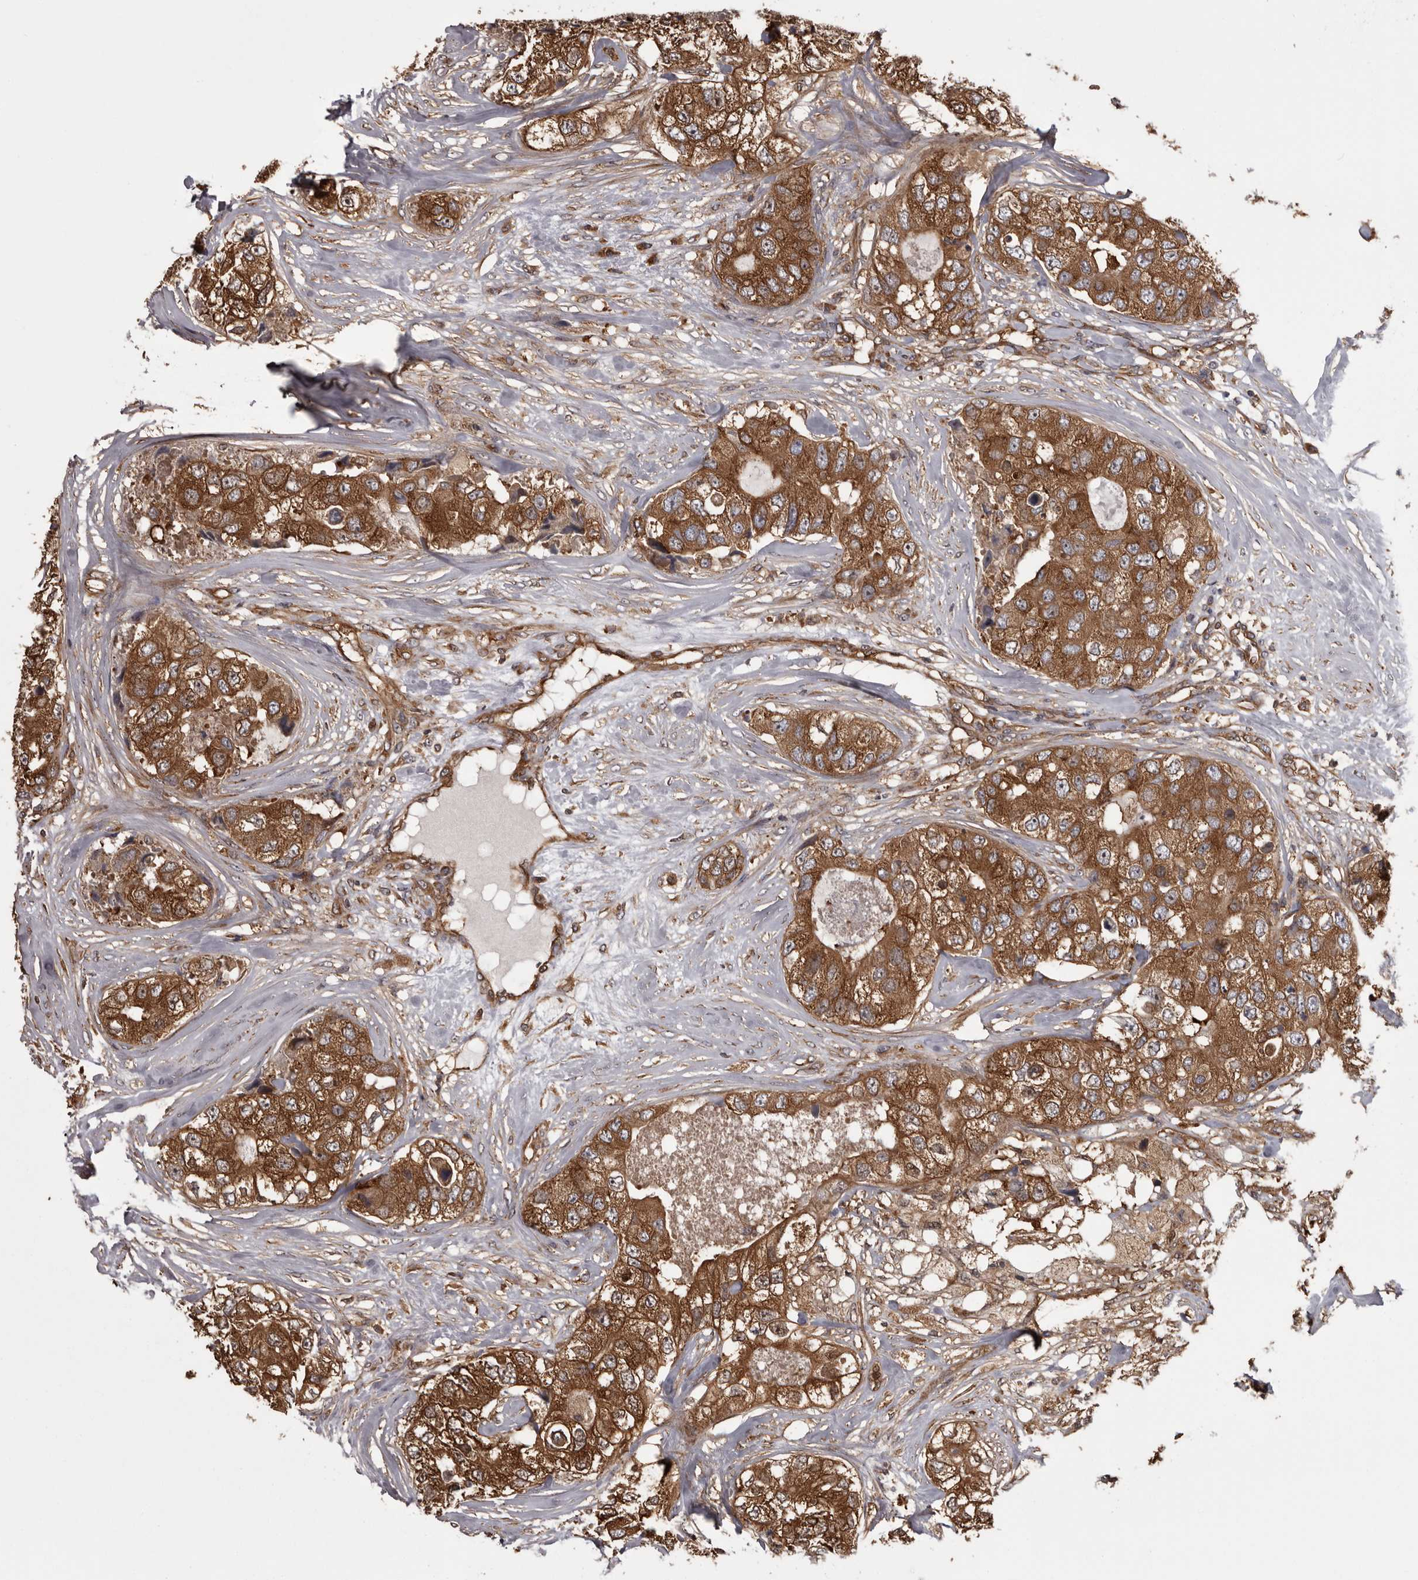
{"staining": {"intensity": "moderate", "quantity": ">75%", "location": "cytoplasmic/membranous"}, "tissue": "breast cancer", "cell_type": "Tumor cells", "image_type": "cancer", "snomed": [{"axis": "morphology", "description": "Duct carcinoma"}, {"axis": "topography", "description": "Breast"}], "caption": "This histopathology image shows IHC staining of human breast cancer, with medium moderate cytoplasmic/membranous positivity in approximately >75% of tumor cells.", "gene": "DARS1", "patient": {"sex": "female", "age": 62}}